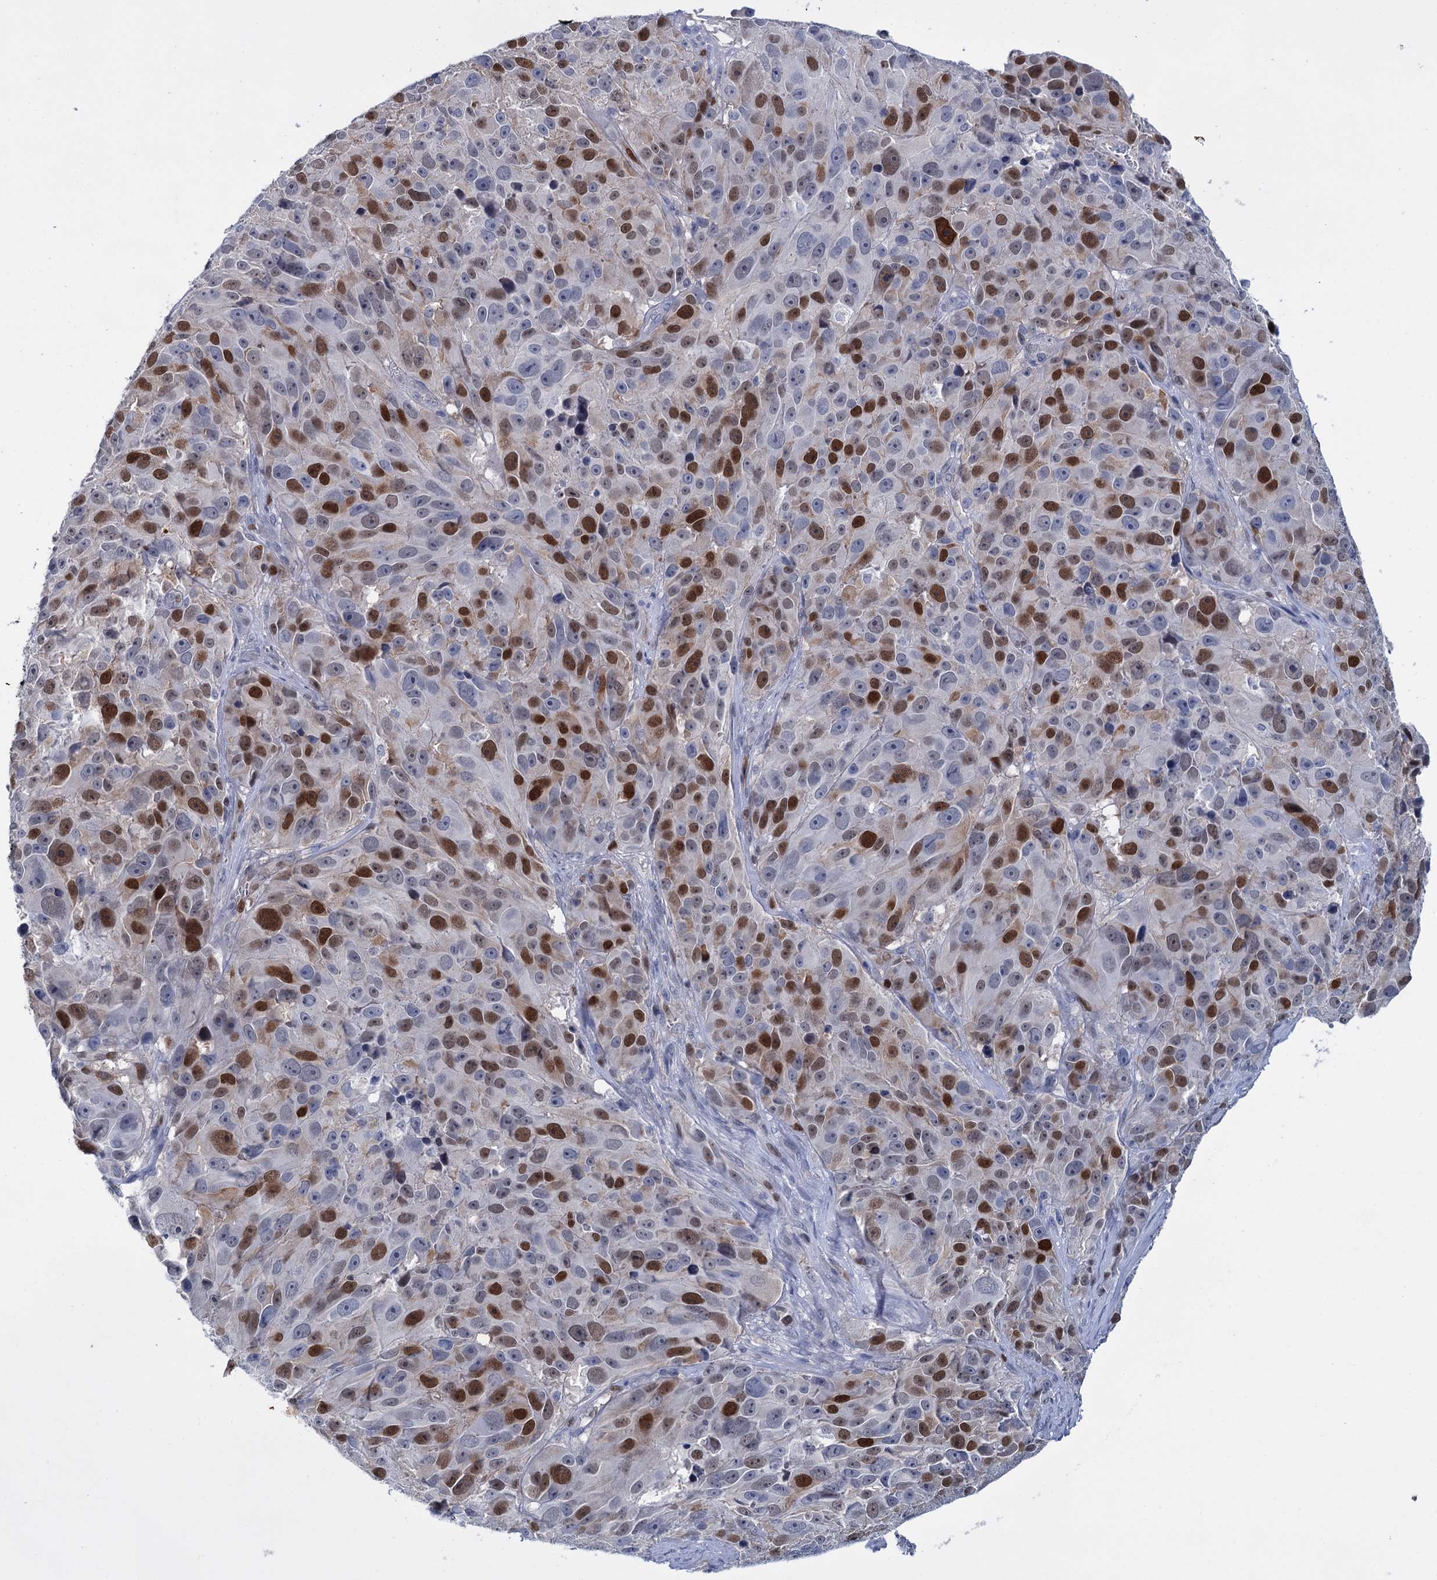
{"staining": {"intensity": "moderate", "quantity": "25%-75%", "location": "nuclear"}, "tissue": "melanoma", "cell_type": "Tumor cells", "image_type": "cancer", "snomed": [{"axis": "morphology", "description": "Malignant melanoma, NOS"}, {"axis": "topography", "description": "Skin"}], "caption": "Tumor cells reveal medium levels of moderate nuclear positivity in about 25%-75% of cells in human melanoma. The staining is performed using DAB brown chromogen to label protein expression. The nuclei are counter-stained blue using hematoxylin.", "gene": "FAM111B", "patient": {"sex": "male", "age": 84}}